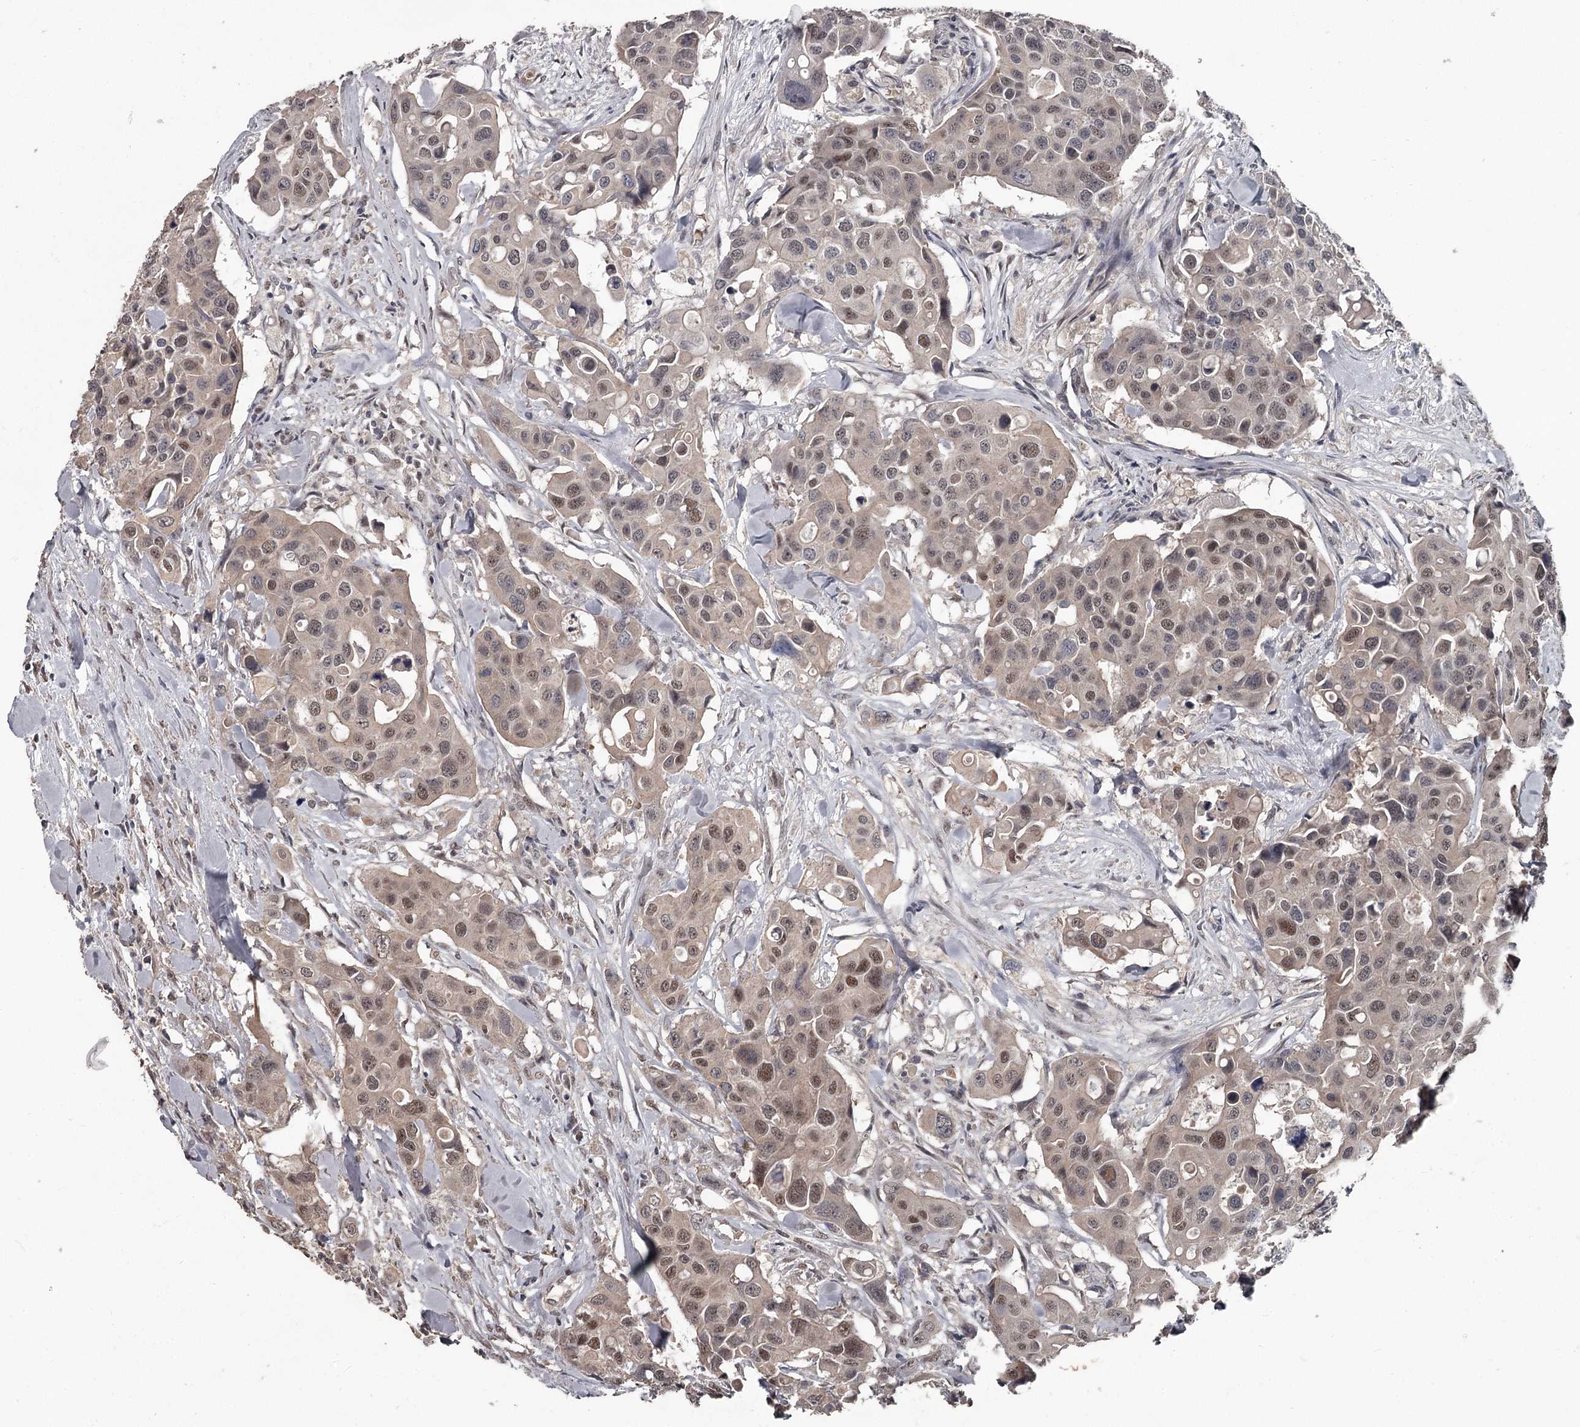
{"staining": {"intensity": "moderate", "quantity": "25%-75%", "location": "nuclear"}, "tissue": "colorectal cancer", "cell_type": "Tumor cells", "image_type": "cancer", "snomed": [{"axis": "morphology", "description": "Adenocarcinoma, NOS"}, {"axis": "topography", "description": "Colon"}], "caption": "The histopathology image shows staining of colorectal cancer, revealing moderate nuclear protein positivity (brown color) within tumor cells.", "gene": "PRPF40B", "patient": {"sex": "male", "age": 77}}